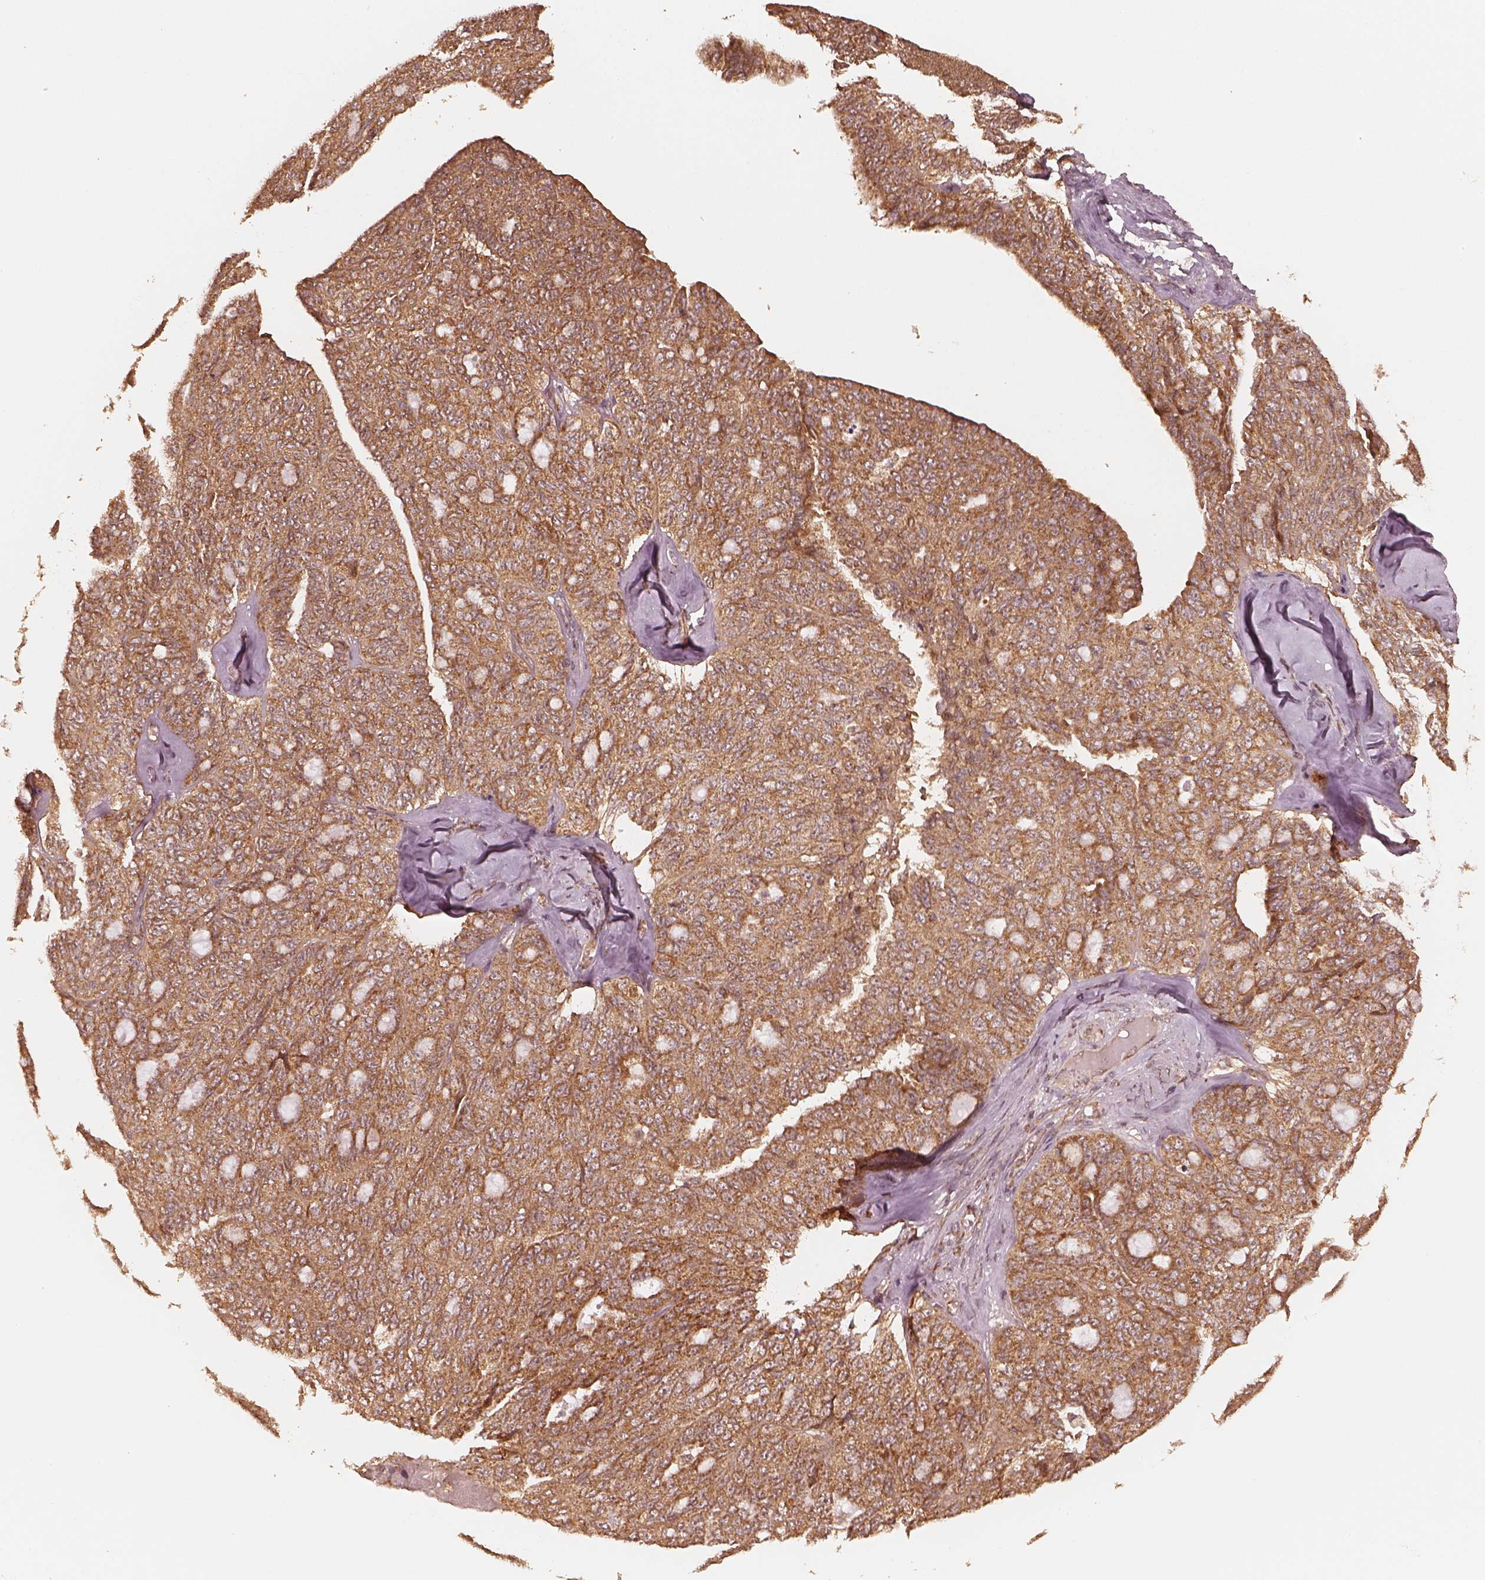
{"staining": {"intensity": "moderate", "quantity": ">75%", "location": "cytoplasmic/membranous"}, "tissue": "ovarian cancer", "cell_type": "Tumor cells", "image_type": "cancer", "snomed": [{"axis": "morphology", "description": "Cystadenocarcinoma, serous, NOS"}, {"axis": "topography", "description": "Ovary"}], "caption": "Moderate cytoplasmic/membranous staining is seen in about >75% of tumor cells in ovarian cancer.", "gene": "DNAJC25", "patient": {"sex": "female", "age": 71}}